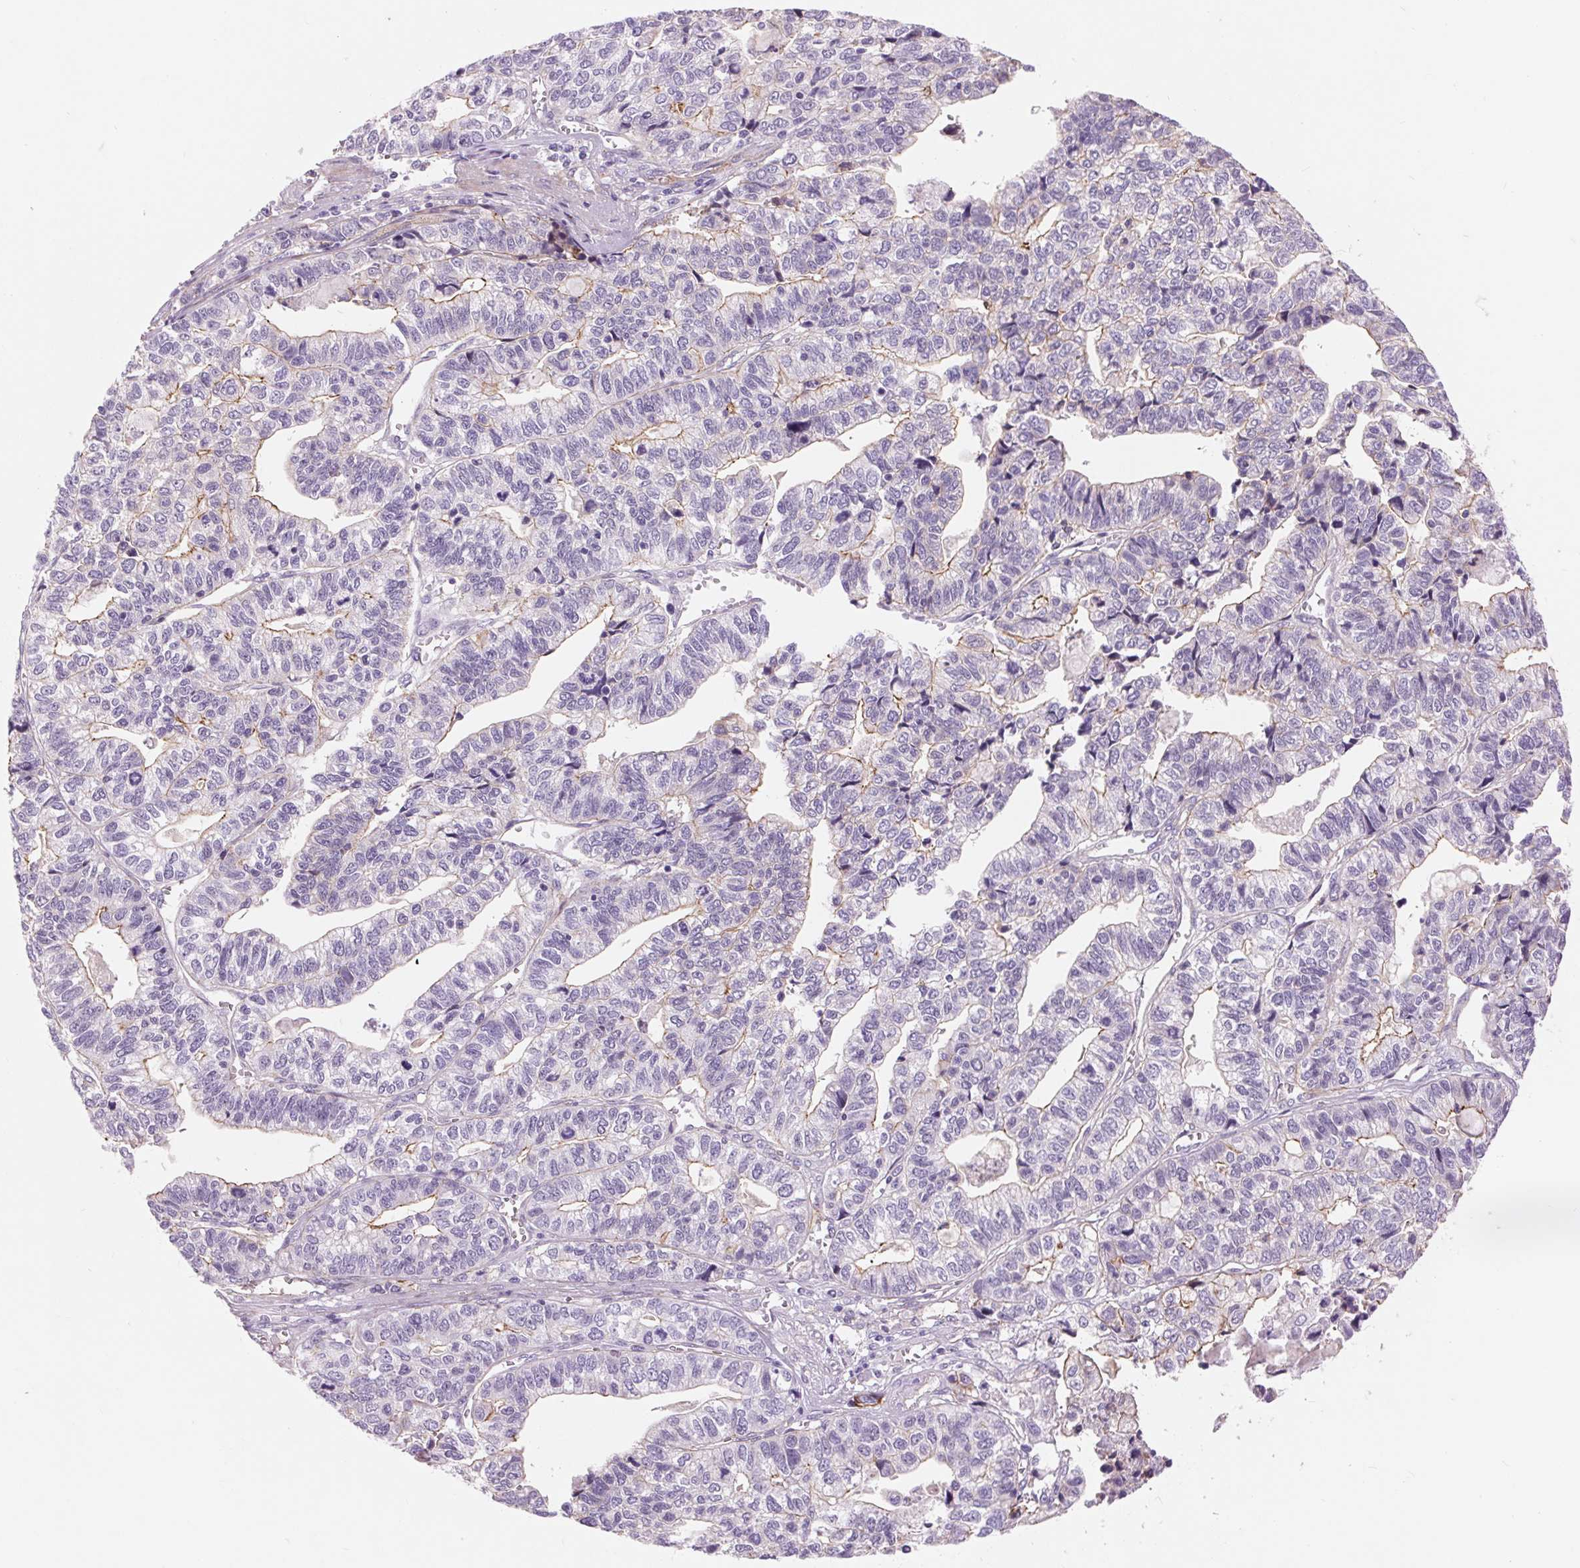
{"staining": {"intensity": "moderate", "quantity": "<25%", "location": "cytoplasmic/membranous"}, "tissue": "stomach cancer", "cell_type": "Tumor cells", "image_type": "cancer", "snomed": [{"axis": "morphology", "description": "Adenocarcinoma, NOS"}, {"axis": "topography", "description": "Stomach, upper"}], "caption": "Immunohistochemistry histopathology image of neoplastic tissue: stomach cancer stained using immunohistochemistry (IHC) demonstrates low levels of moderate protein expression localized specifically in the cytoplasmic/membranous of tumor cells, appearing as a cytoplasmic/membranous brown color.", "gene": "DIXDC1", "patient": {"sex": "female", "age": 67}}